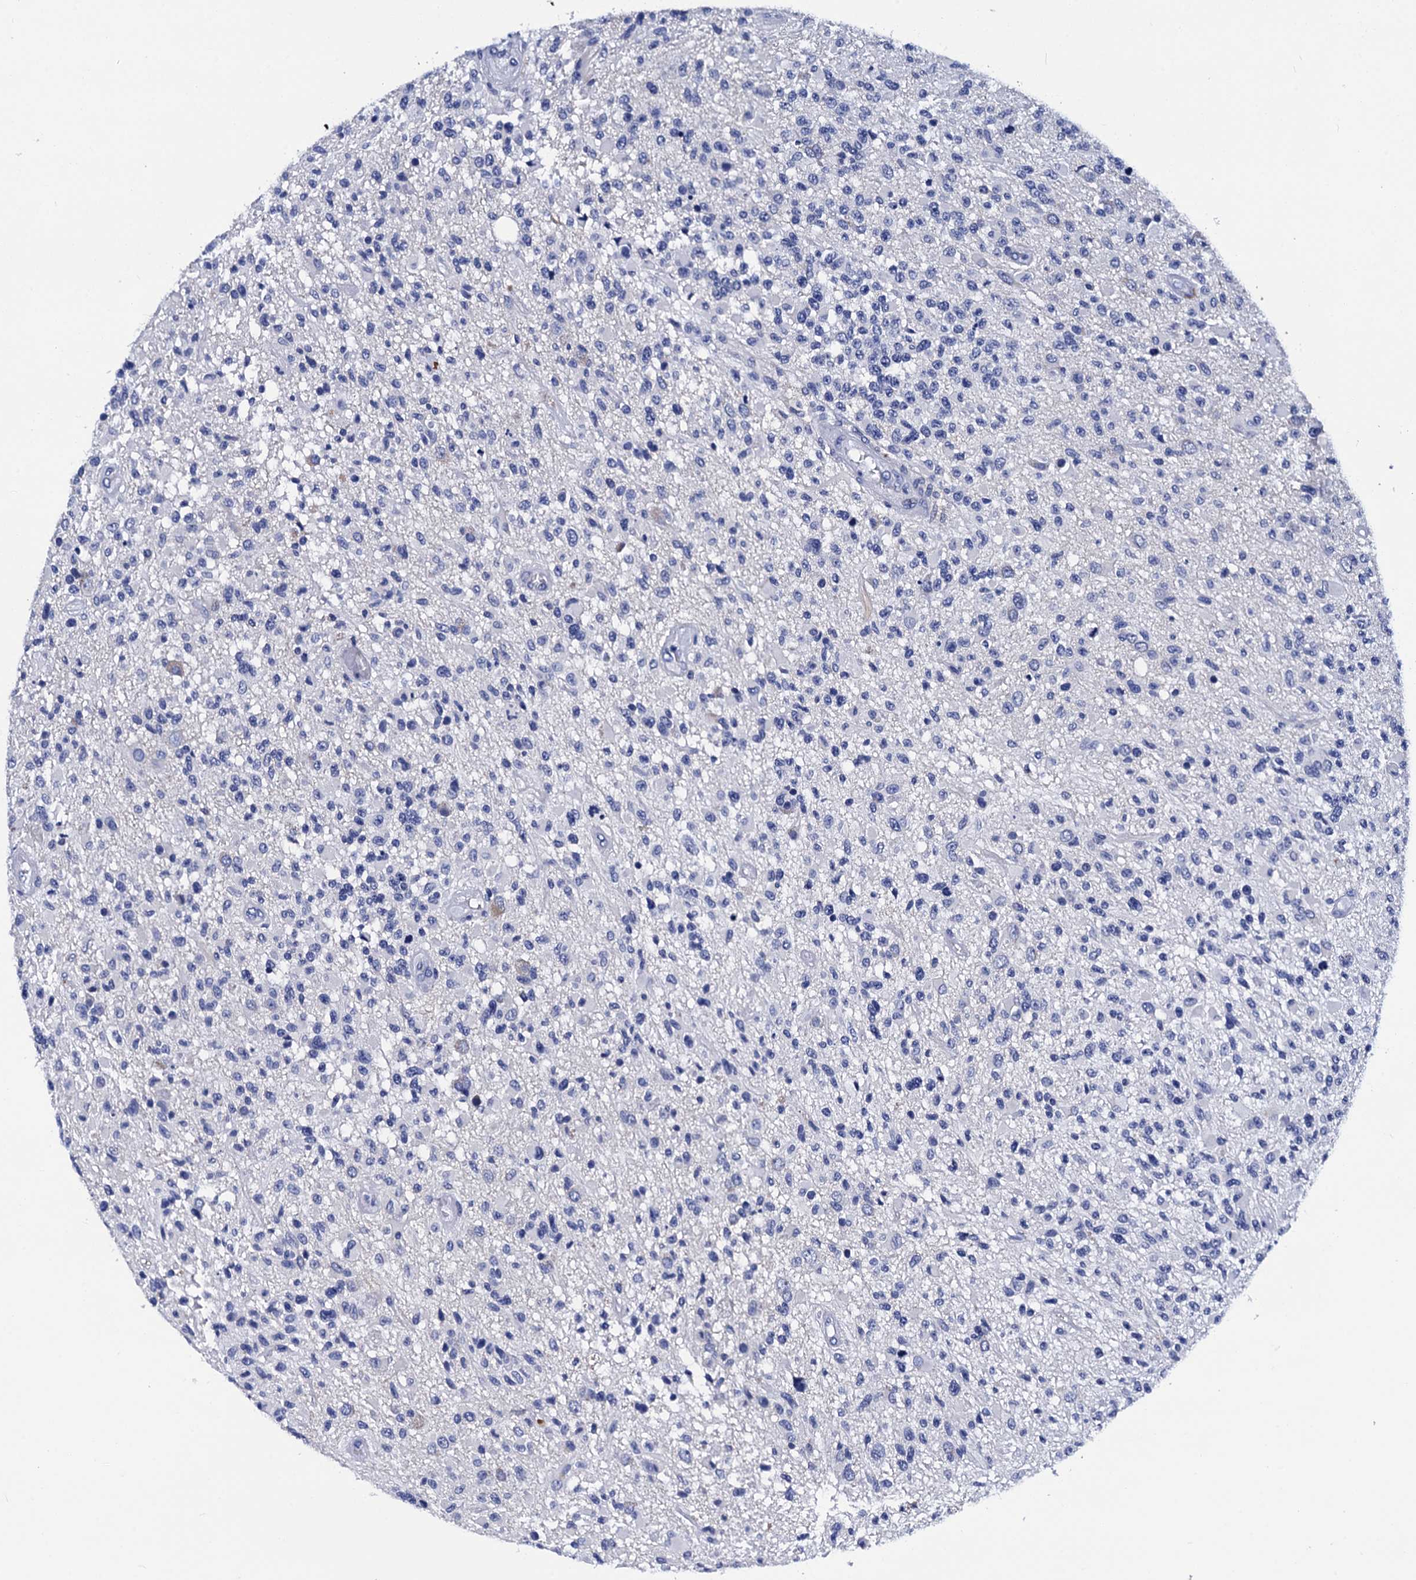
{"staining": {"intensity": "negative", "quantity": "none", "location": "none"}, "tissue": "glioma", "cell_type": "Tumor cells", "image_type": "cancer", "snomed": [{"axis": "morphology", "description": "Glioma, malignant, High grade"}, {"axis": "morphology", "description": "Glioblastoma, NOS"}, {"axis": "topography", "description": "Brain"}], "caption": "DAB immunohistochemical staining of human glioblastoma reveals no significant expression in tumor cells.", "gene": "MYBPC3", "patient": {"sex": "male", "age": 60}}